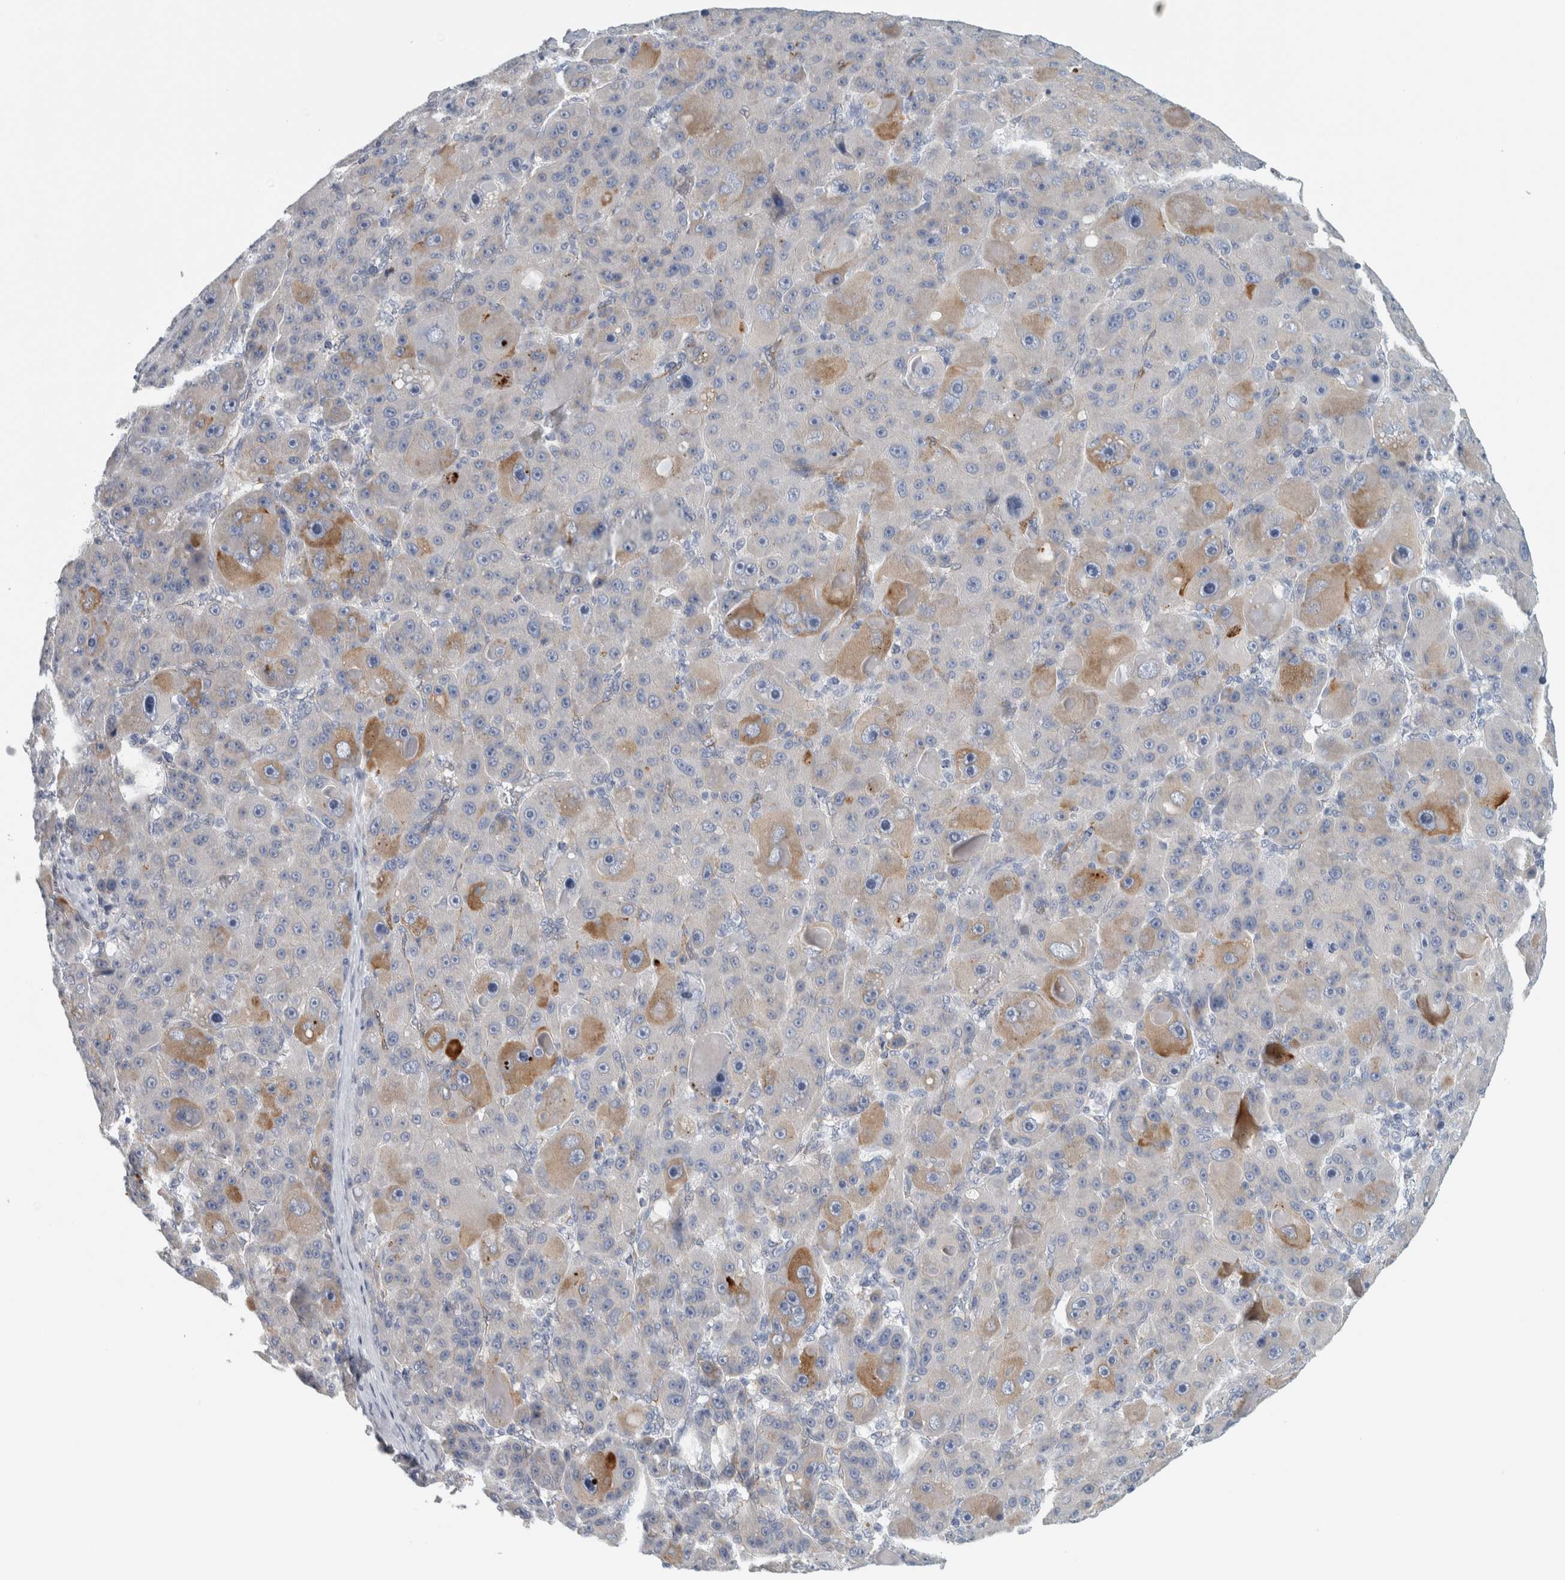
{"staining": {"intensity": "moderate", "quantity": "<25%", "location": "cytoplasmic/membranous"}, "tissue": "liver cancer", "cell_type": "Tumor cells", "image_type": "cancer", "snomed": [{"axis": "morphology", "description": "Carcinoma, Hepatocellular, NOS"}, {"axis": "topography", "description": "Liver"}], "caption": "Immunohistochemistry (IHC) histopathology image of human liver cancer (hepatocellular carcinoma) stained for a protein (brown), which demonstrates low levels of moderate cytoplasmic/membranous positivity in approximately <25% of tumor cells.", "gene": "B3GNT3", "patient": {"sex": "male", "age": 76}}